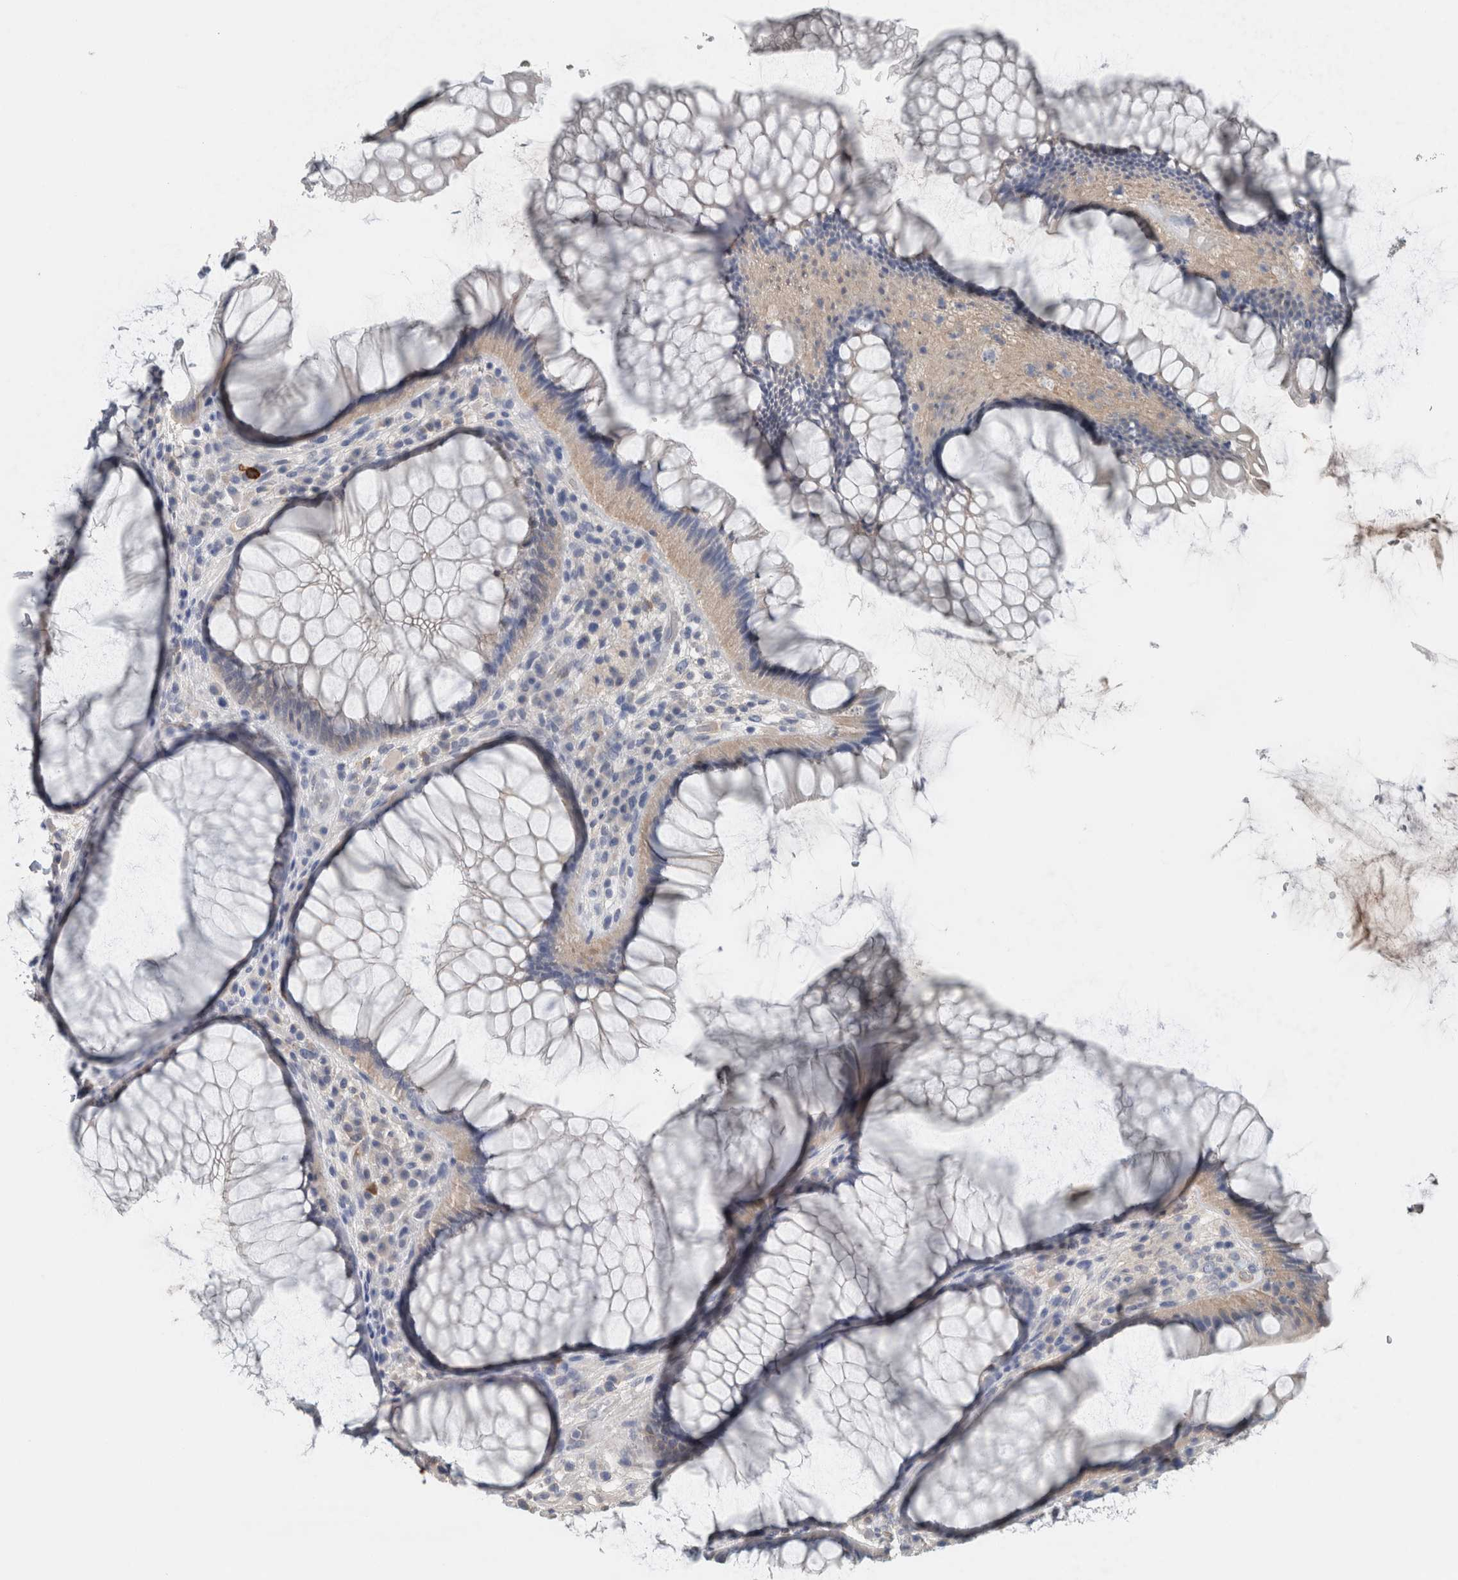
{"staining": {"intensity": "negative", "quantity": "none", "location": "none"}, "tissue": "rectum", "cell_type": "Glandular cells", "image_type": "normal", "snomed": [{"axis": "morphology", "description": "Normal tissue, NOS"}, {"axis": "topography", "description": "Rectum"}], "caption": "Image shows no protein positivity in glandular cells of unremarkable rectum.", "gene": "CRNN", "patient": {"sex": "male", "age": 51}}